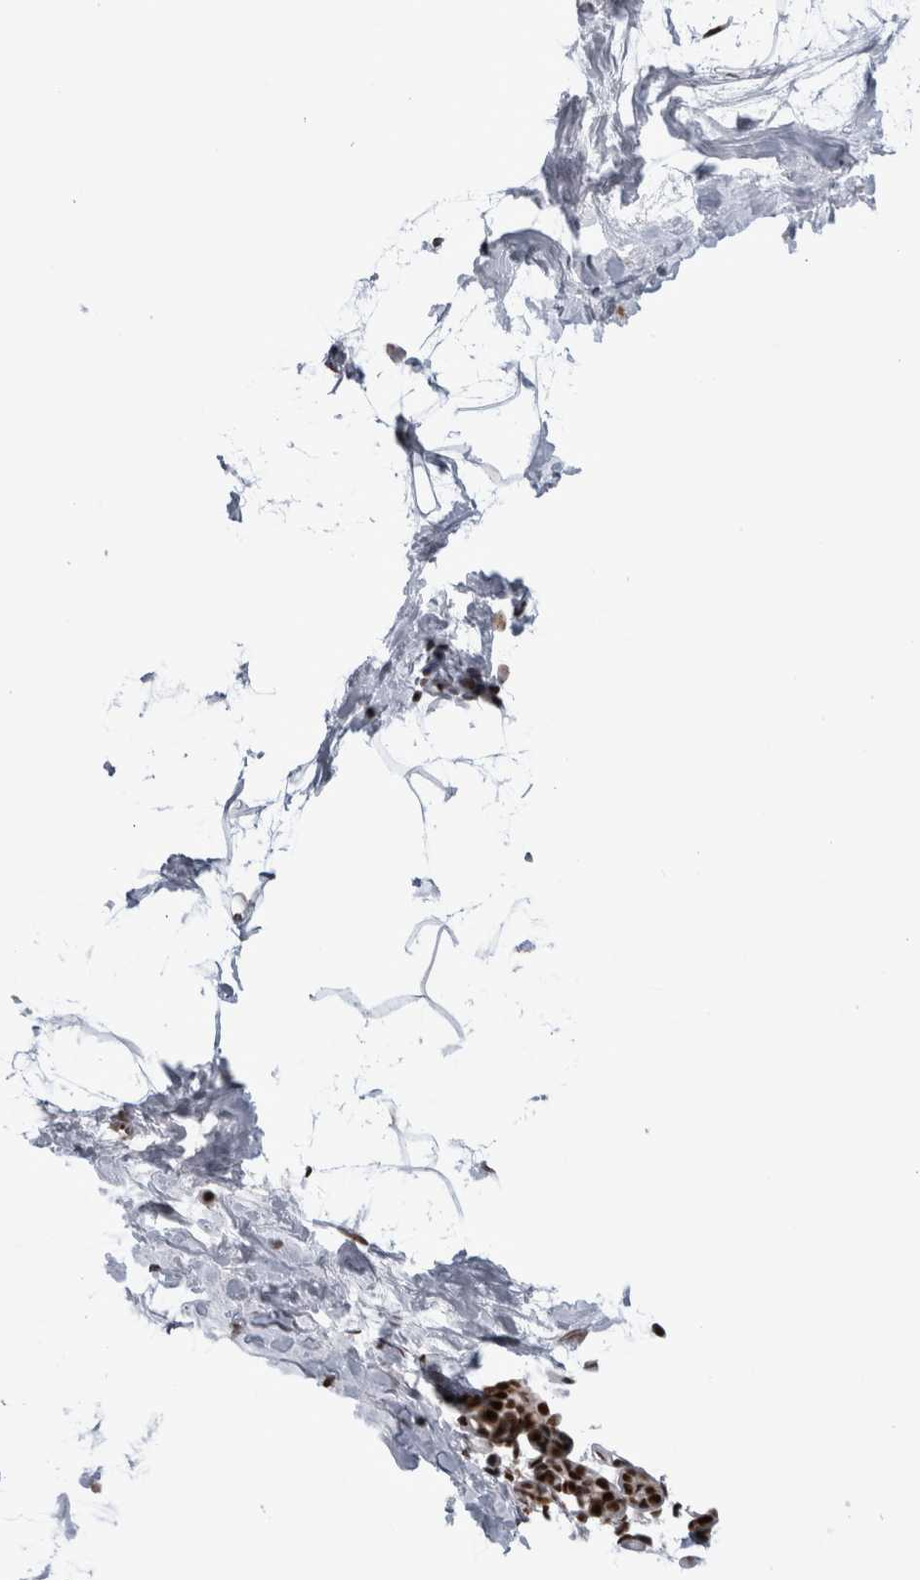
{"staining": {"intensity": "strong", "quantity": ">75%", "location": "nuclear"}, "tissue": "breast", "cell_type": "Adipocytes", "image_type": "normal", "snomed": [{"axis": "morphology", "description": "Normal tissue, NOS"}, {"axis": "topography", "description": "Breast"}], "caption": "A brown stain highlights strong nuclear expression of a protein in adipocytes of benign human breast.", "gene": "ZSCAN2", "patient": {"sex": "female", "age": 62}}